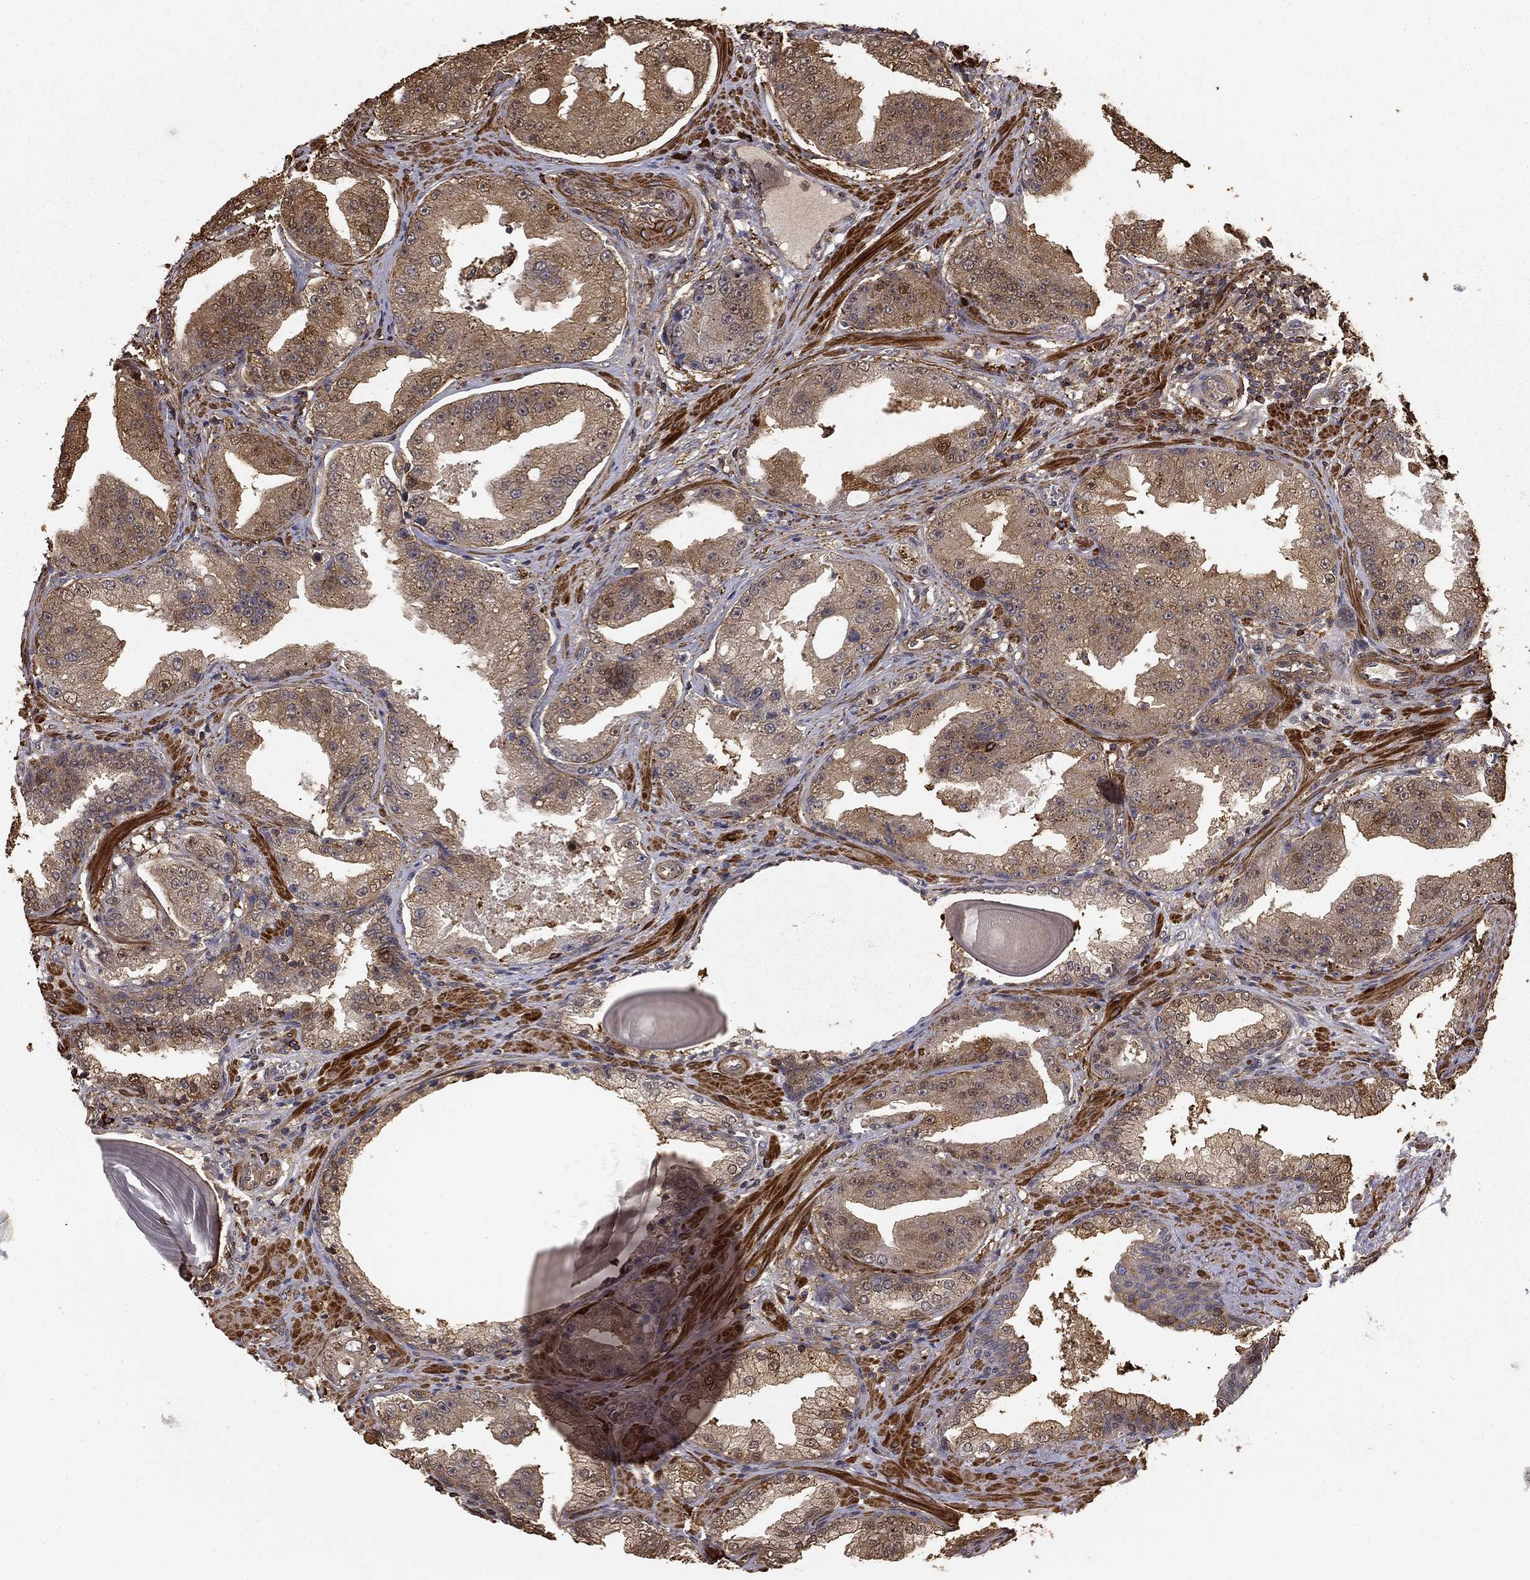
{"staining": {"intensity": "weak", "quantity": ">75%", "location": "cytoplasmic/membranous"}, "tissue": "prostate cancer", "cell_type": "Tumor cells", "image_type": "cancer", "snomed": [{"axis": "morphology", "description": "Adenocarcinoma, Low grade"}, {"axis": "topography", "description": "Prostate"}], "caption": "Prostate low-grade adenocarcinoma stained with DAB immunohistochemistry (IHC) demonstrates low levels of weak cytoplasmic/membranous expression in approximately >75% of tumor cells.", "gene": "HABP4", "patient": {"sex": "male", "age": 62}}